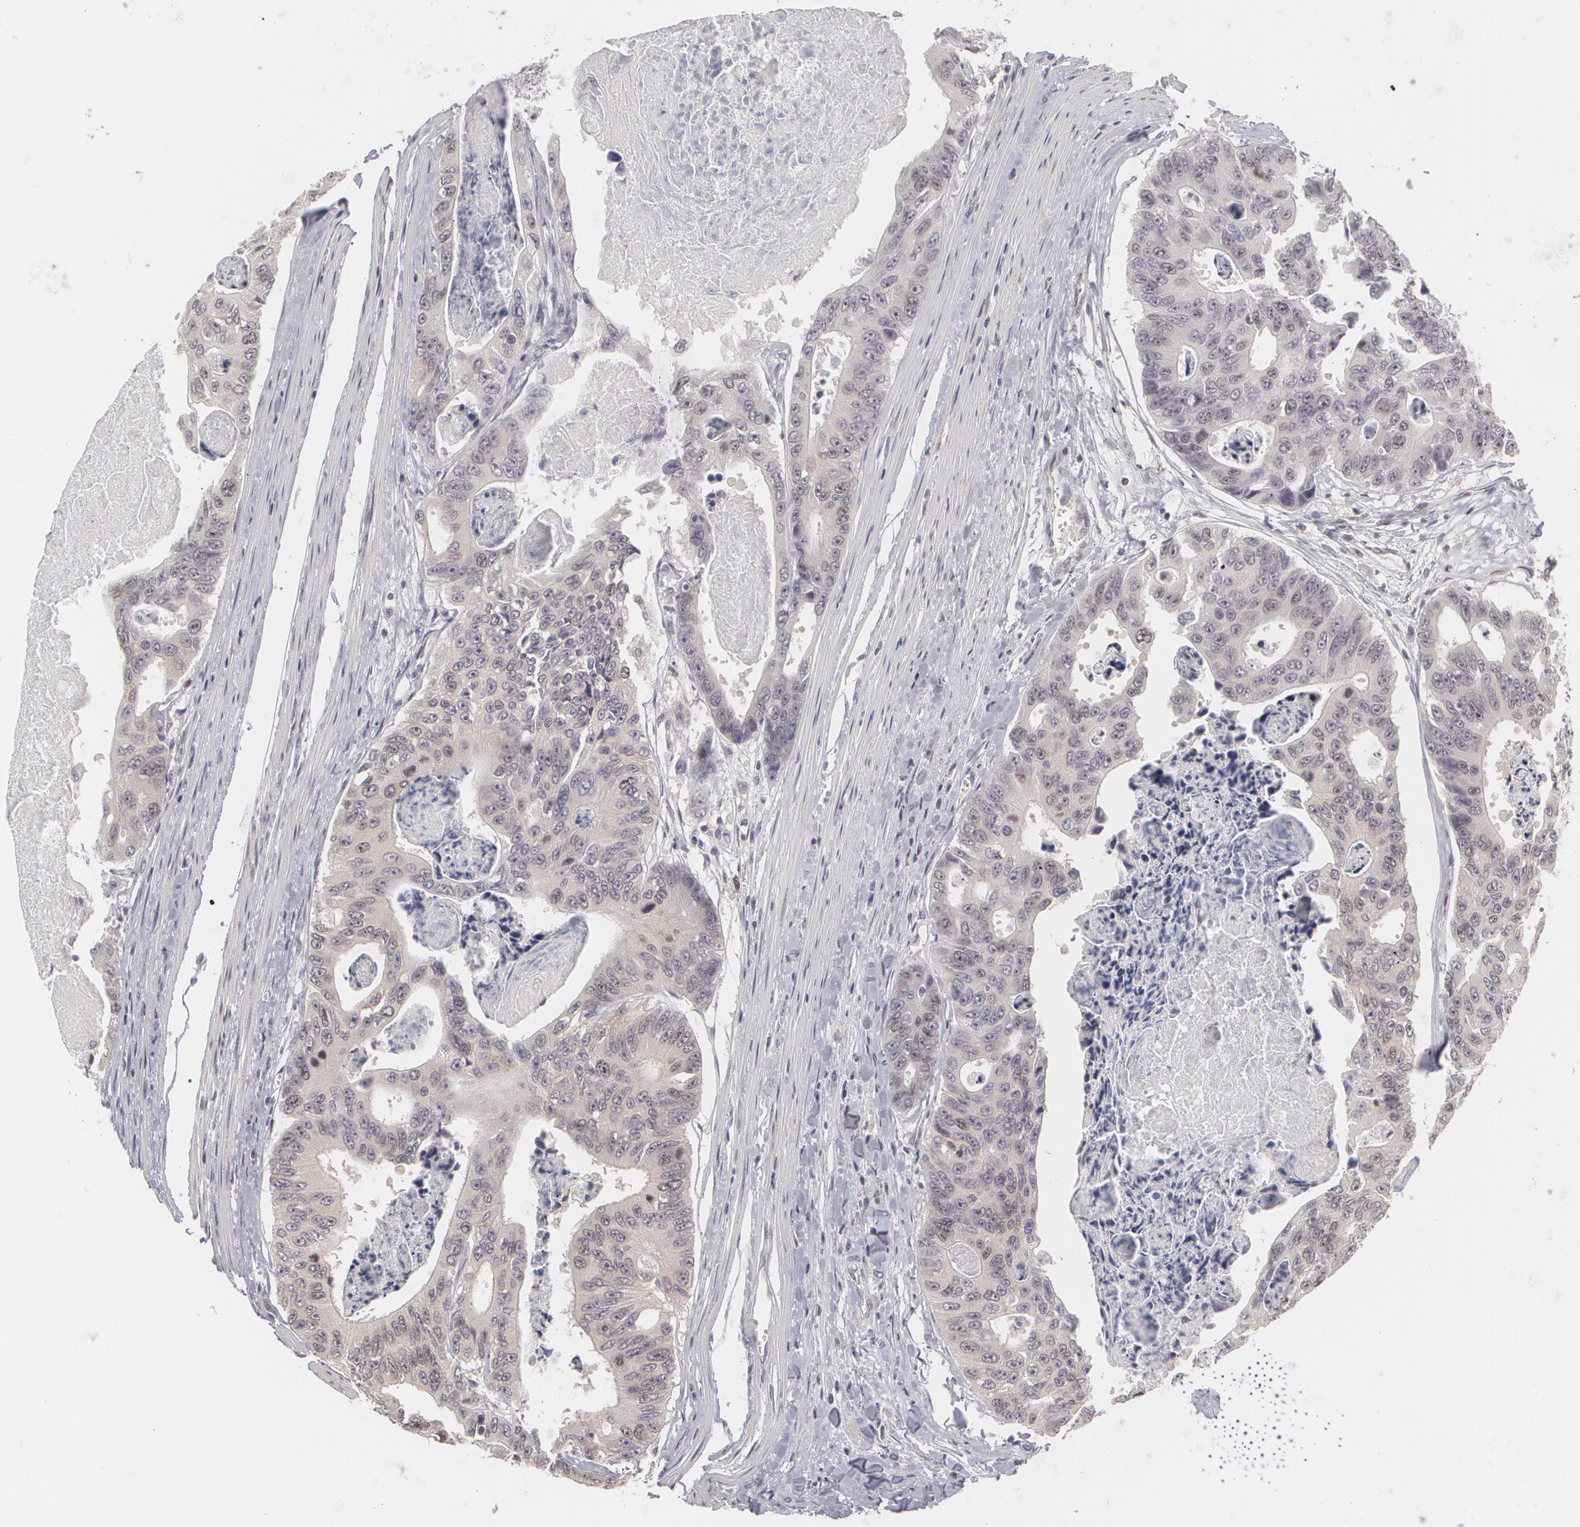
{"staining": {"intensity": "negative", "quantity": "none", "location": "none"}, "tissue": "colorectal cancer", "cell_type": "Tumor cells", "image_type": "cancer", "snomed": [{"axis": "morphology", "description": "Adenocarcinoma, NOS"}, {"axis": "topography", "description": "Colon"}], "caption": "High magnification brightfield microscopy of colorectal cancer (adenocarcinoma) stained with DAB (3,3'-diaminobenzidine) (brown) and counterstained with hematoxylin (blue): tumor cells show no significant expression.", "gene": "ZBTB16", "patient": {"sex": "female", "age": 86}}